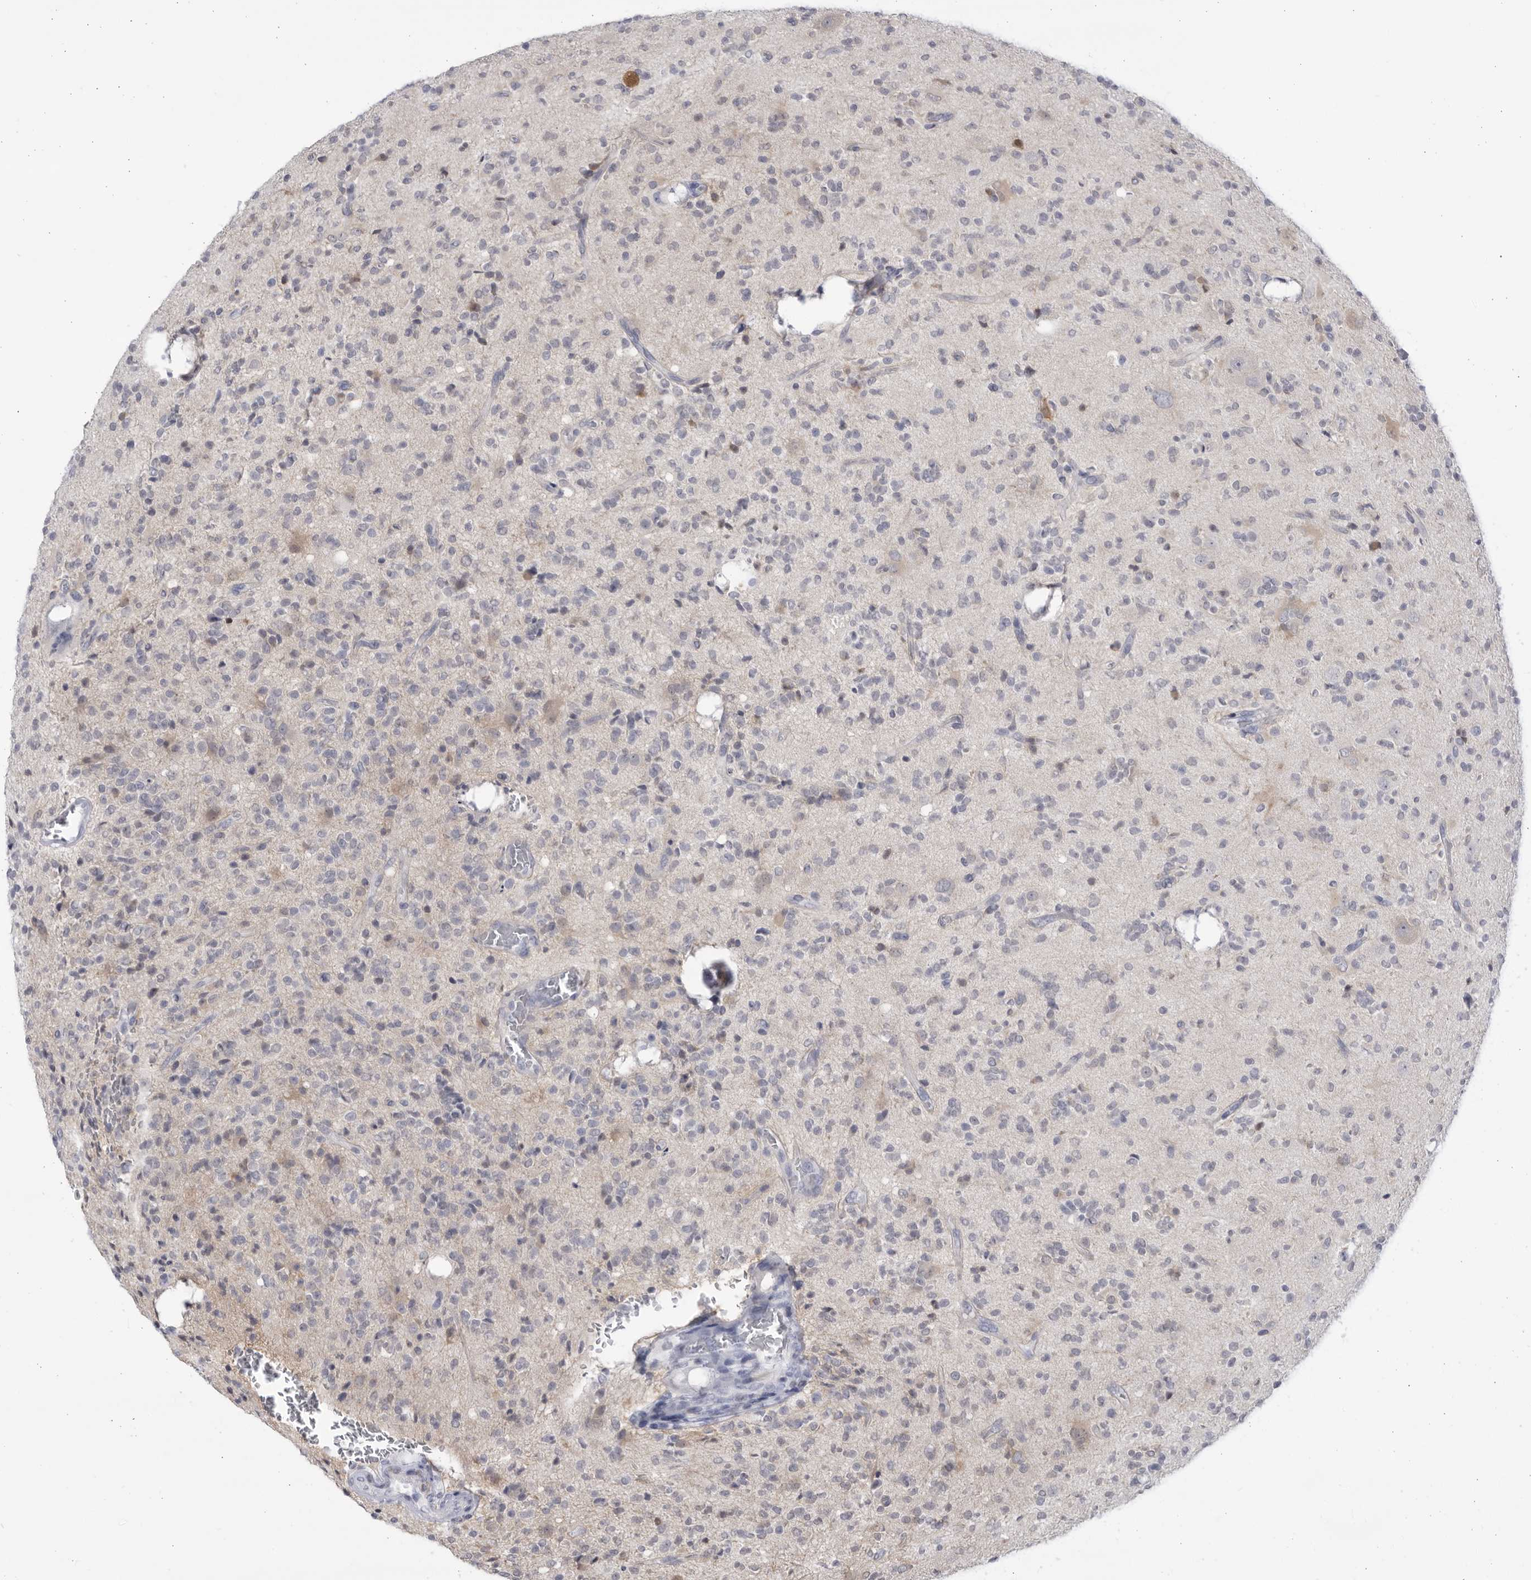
{"staining": {"intensity": "negative", "quantity": "none", "location": "none"}, "tissue": "glioma", "cell_type": "Tumor cells", "image_type": "cancer", "snomed": [{"axis": "morphology", "description": "Glioma, malignant, High grade"}, {"axis": "topography", "description": "Brain"}], "caption": "A histopathology image of high-grade glioma (malignant) stained for a protein displays no brown staining in tumor cells. The staining is performed using DAB (3,3'-diaminobenzidine) brown chromogen with nuclei counter-stained in using hematoxylin.", "gene": "CCDC181", "patient": {"sex": "male", "age": 34}}